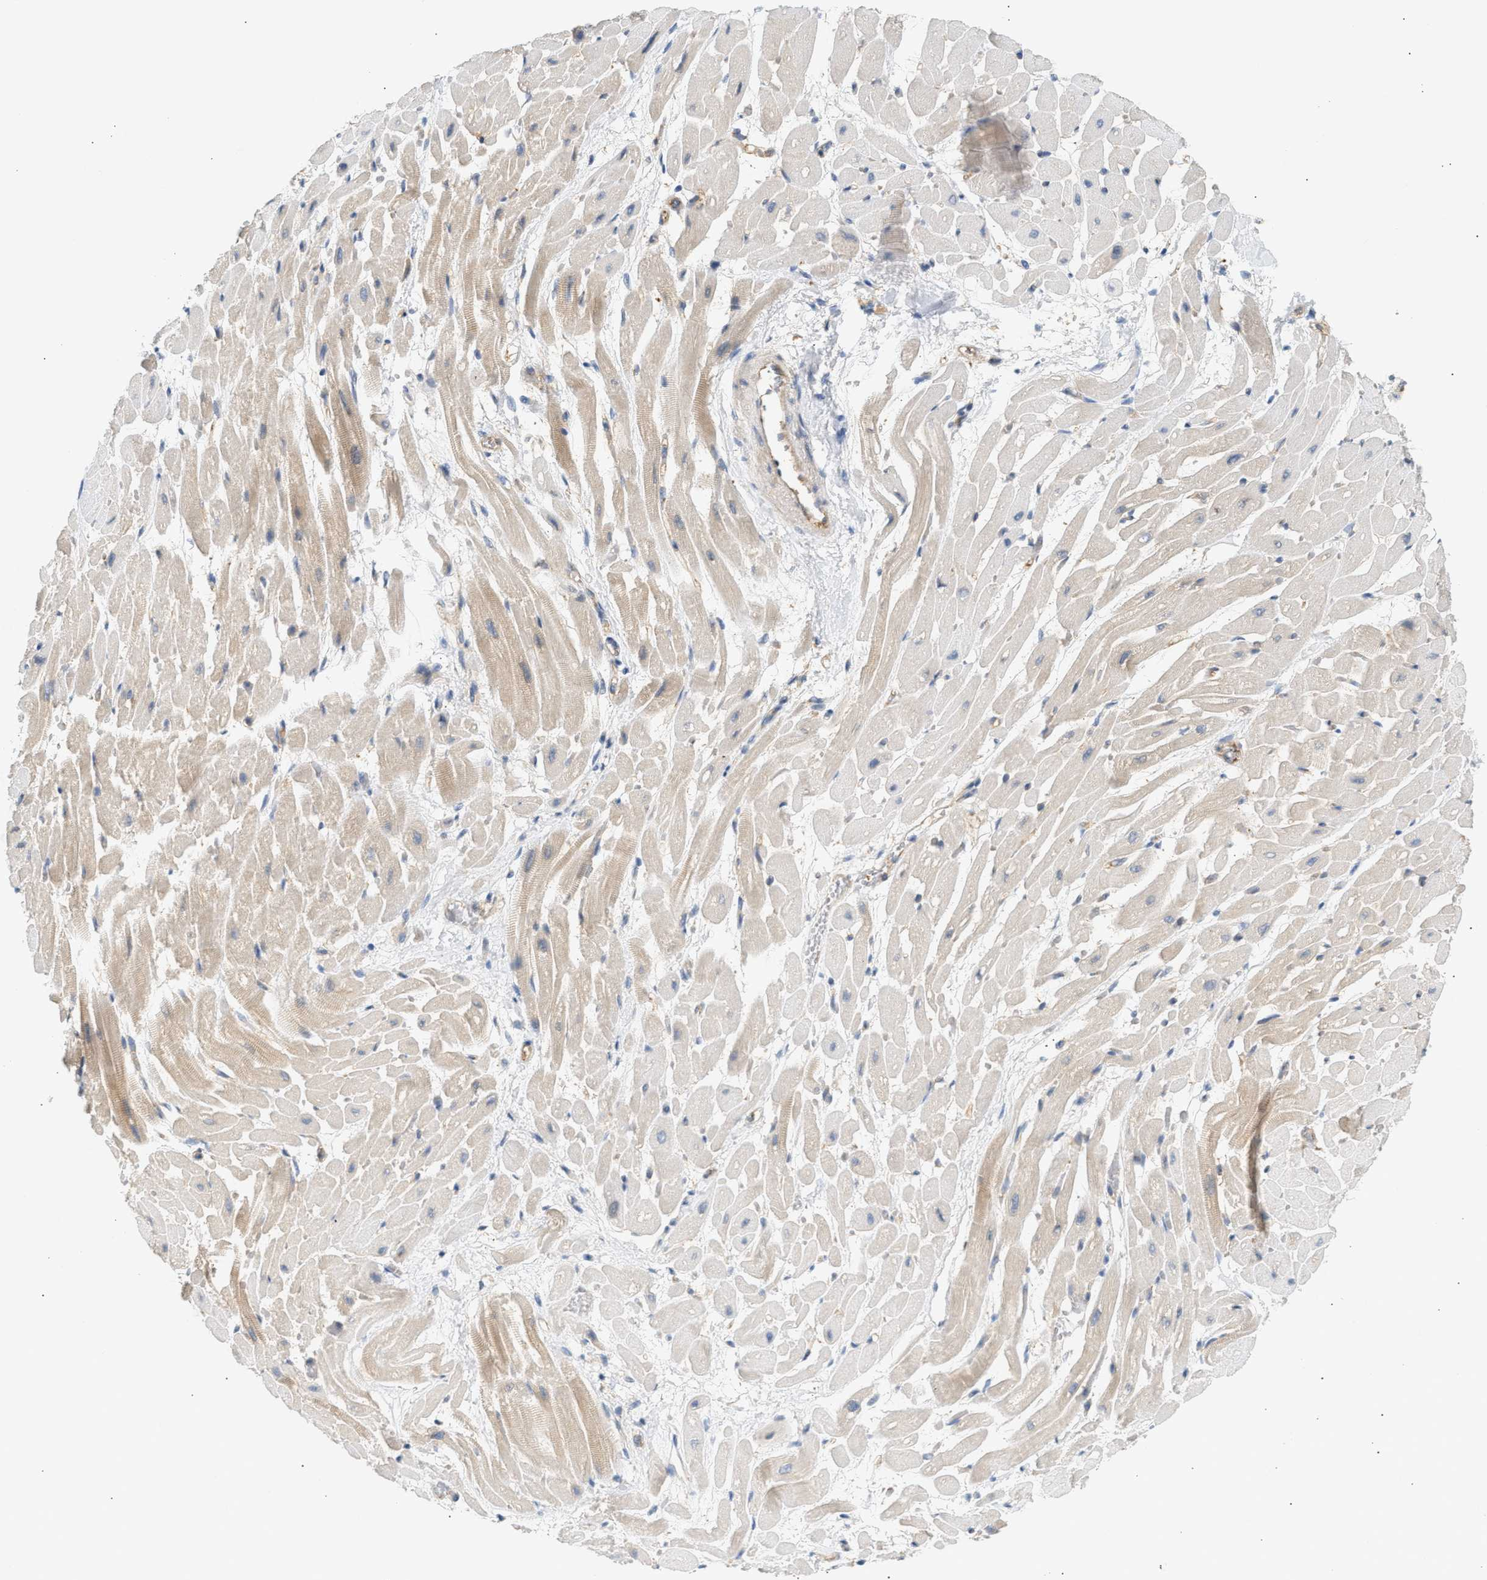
{"staining": {"intensity": "weak", "quantity": "25%-75%", "location": "cytoplasmic/membranous"}, "tissue": "heart muscle", "cell_type": "Cardiomyocytes", "image_type": "normal", "snomed": [{"axis": "morphology", "description": "Normal tissue, NOS"}, {"axis": "topography", "description": "Heart"}], "caption": "Immunohistochemistry photomicrograph of benign heart muscle: heart muscle stained using immunohistochemistry shows low levels of weak protein expression localized specifically in the cytoplasmic/membranous of cardiomyocytes, appearing as a cytoplasmic/membranous brown color.", "gene": "PAFAH1B1", "patient": {"sex": "male", "age": 45}}